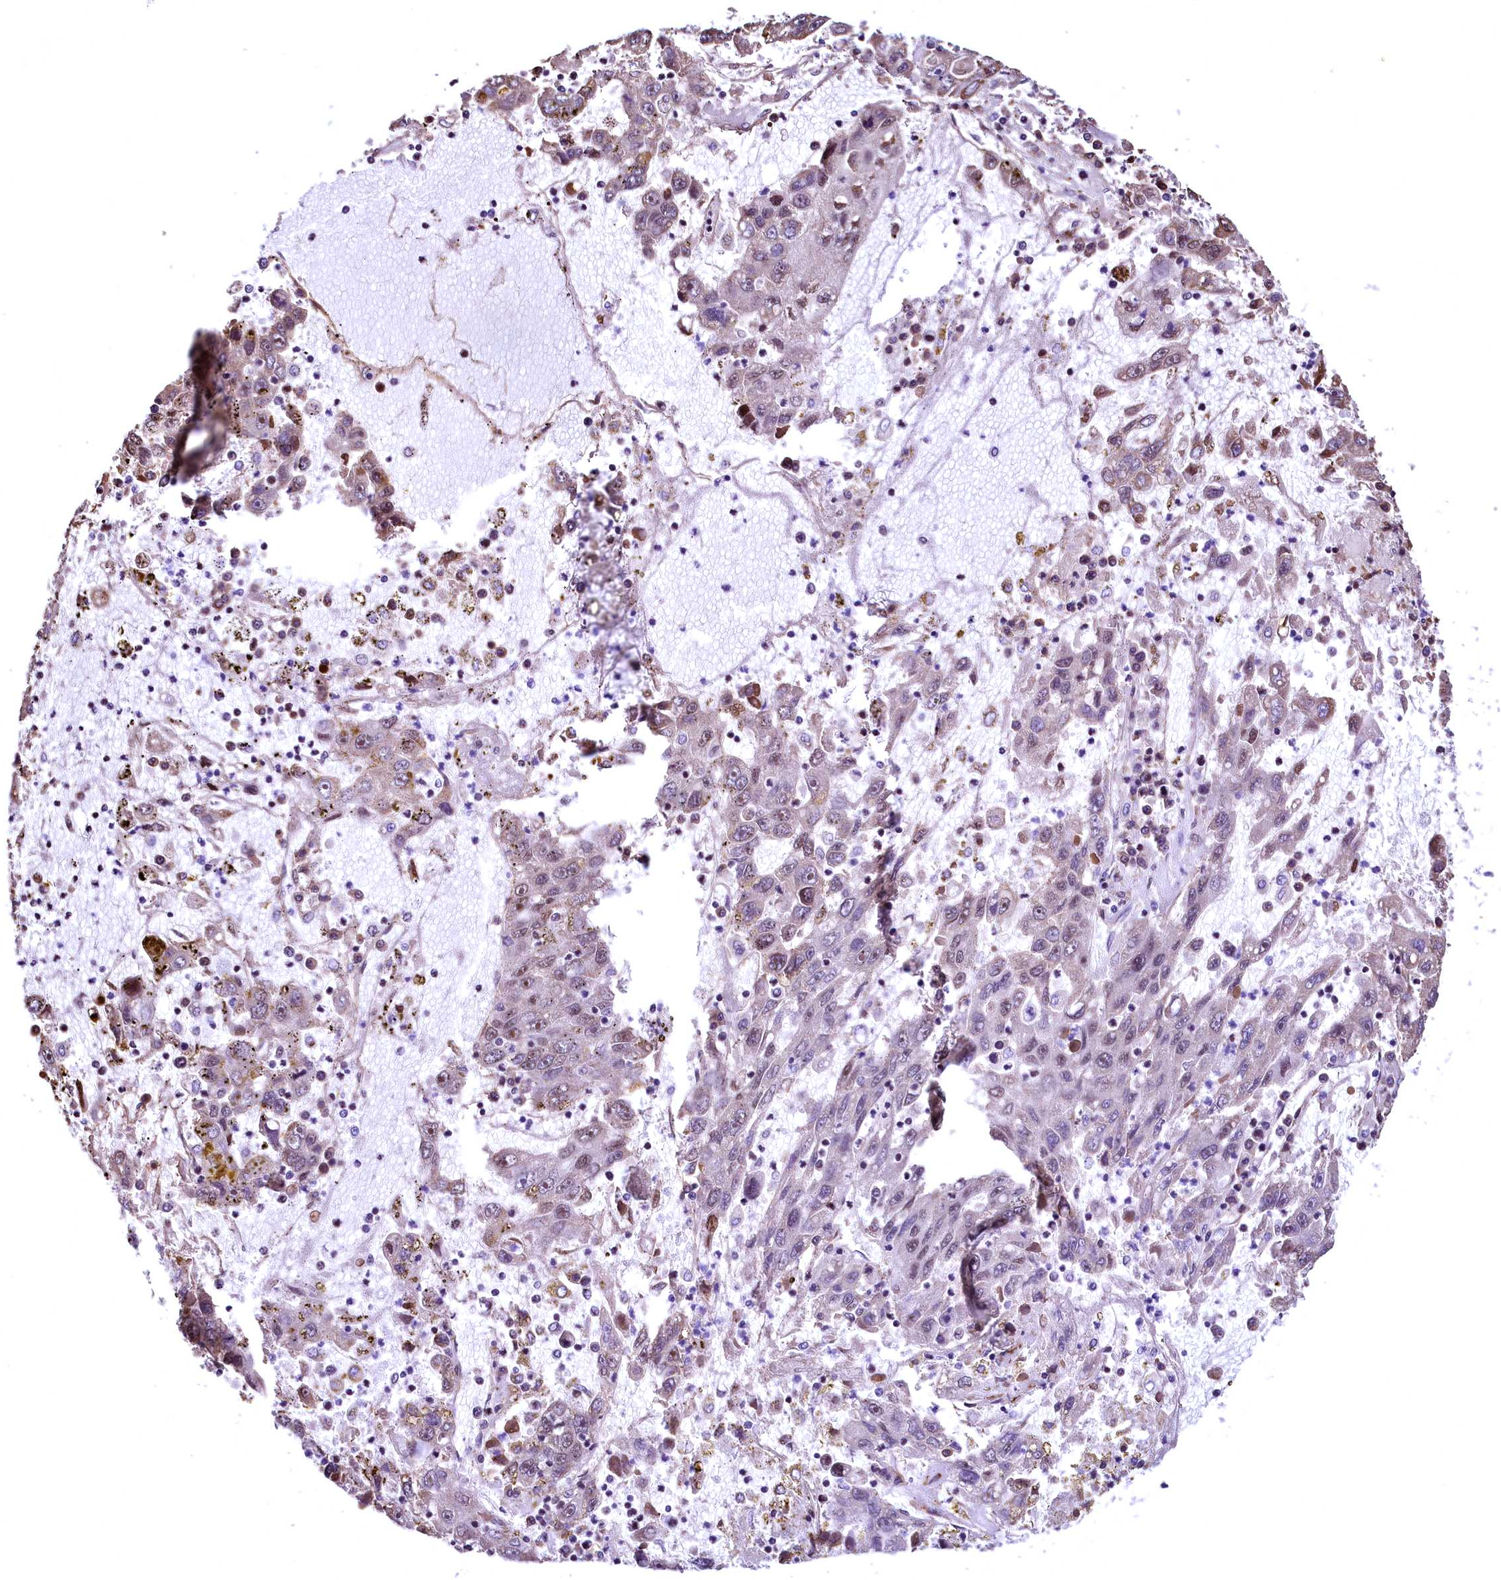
{"staining": {"intensity": "moderate", "quantity": "<25%", "location": "cytoplasmic/membranous"}, "tissue": "liver cancer", "cell_type": "Tumor cells", "image_type": "cancer", "snomed": [{"axis": "morphology", "description": "Carcinoma, Hepatocellular, NOS"}, {"axis": "topography", "description": "Liver"}], "caption": "Liver cancer stained with DAB IHC displays low levels of moderate cytoplasmic/membranous staining in about <25% of tumor cells.", "gene": "PDS5B", "patient": {"sex": "male", "age": 49}}